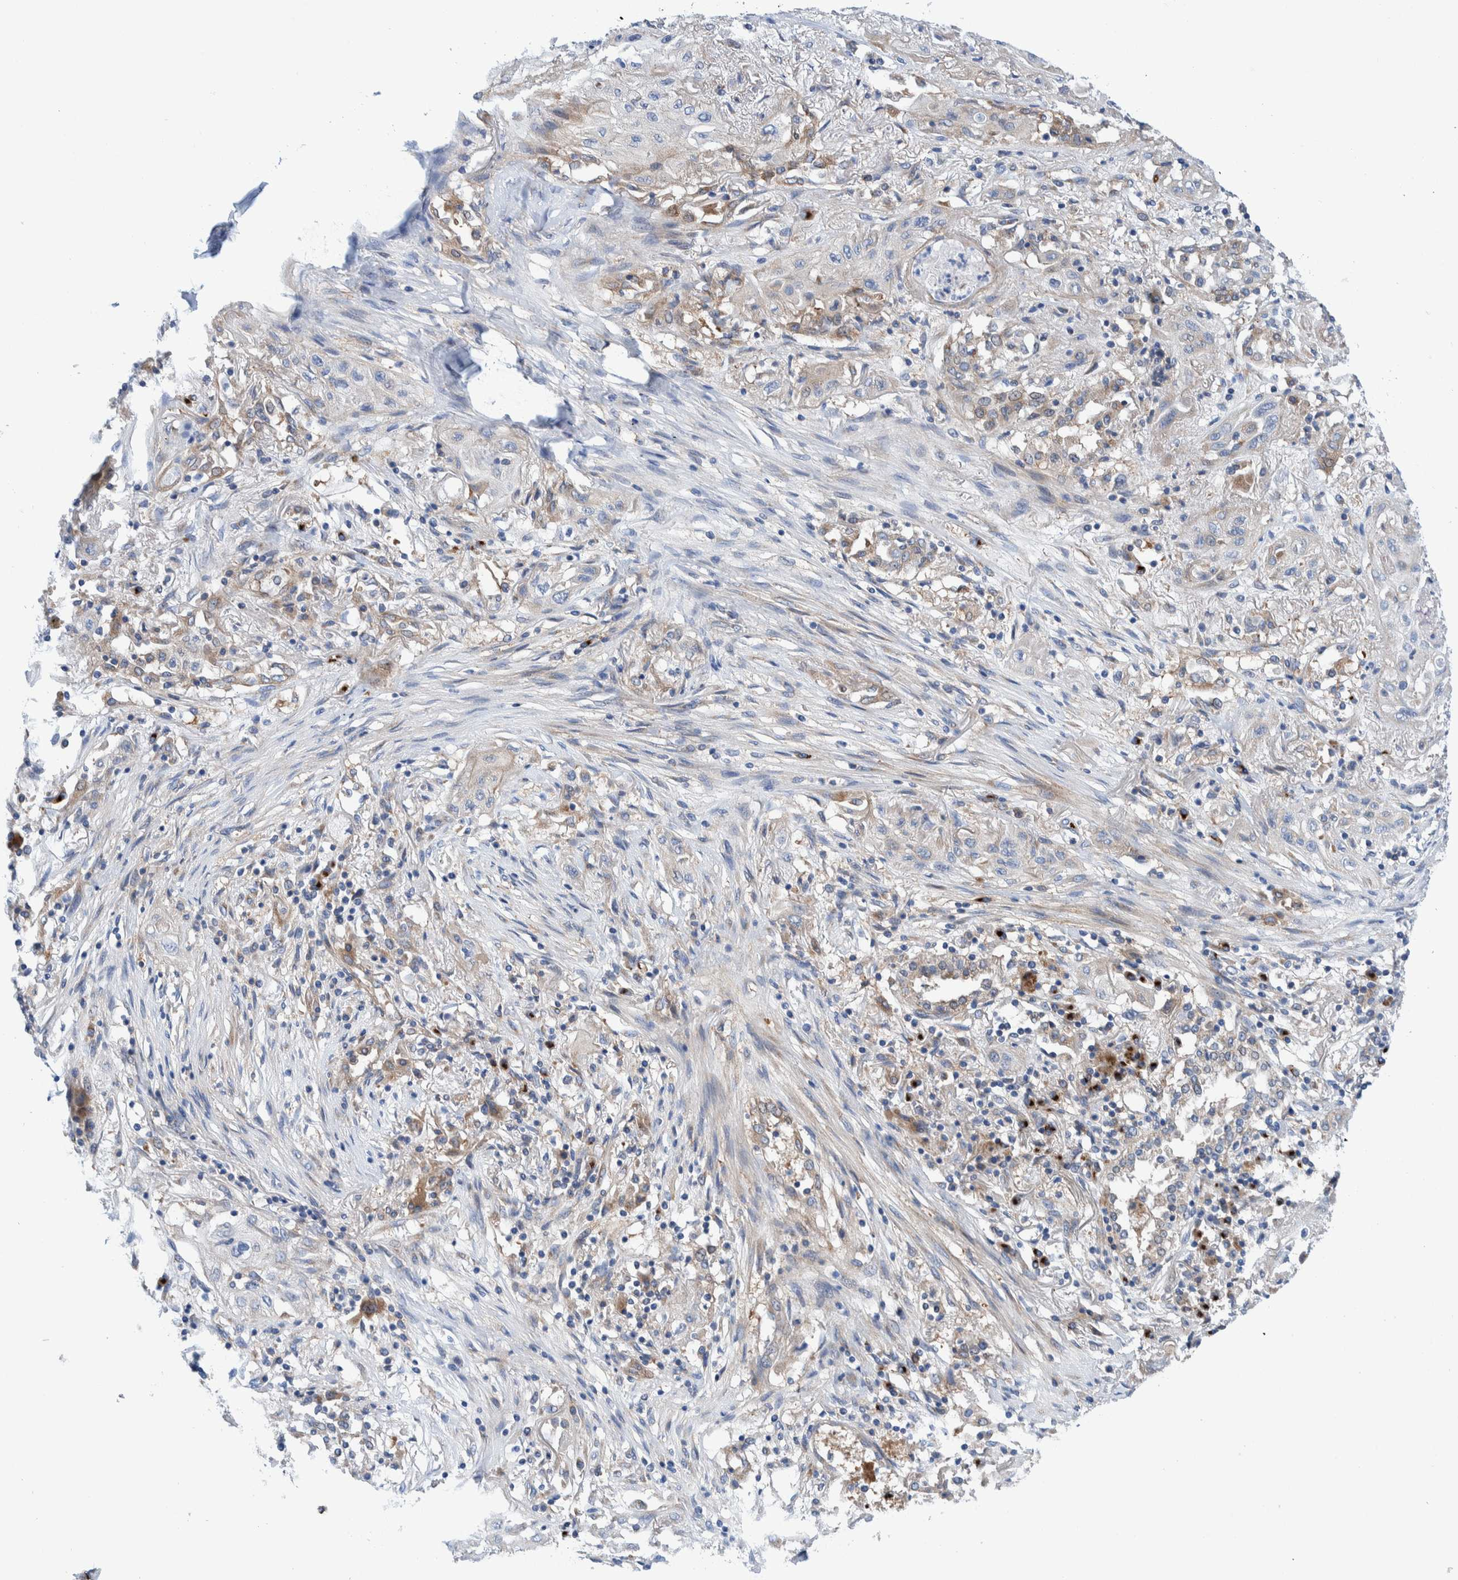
{"staining": {"intensity": "weak", "quantity": "<25%", "location": "cytoplasmic/membranous"}, "tissue": "lung cancer", "cell_type": "Tumor cells", "image_type": "cancer", "snomed": [{"axis": "morphology", "description": "Squamous cell carcinoma, NOS"}, {"axis": "topography", "description": "Lung"}], "caption": "Photomicrograph shows no significant protein positivity in tumor cells of squamous cell carcinoma (lung).", "gene": "TRIM58", "patient": {"sex": "female", "age": 47}}